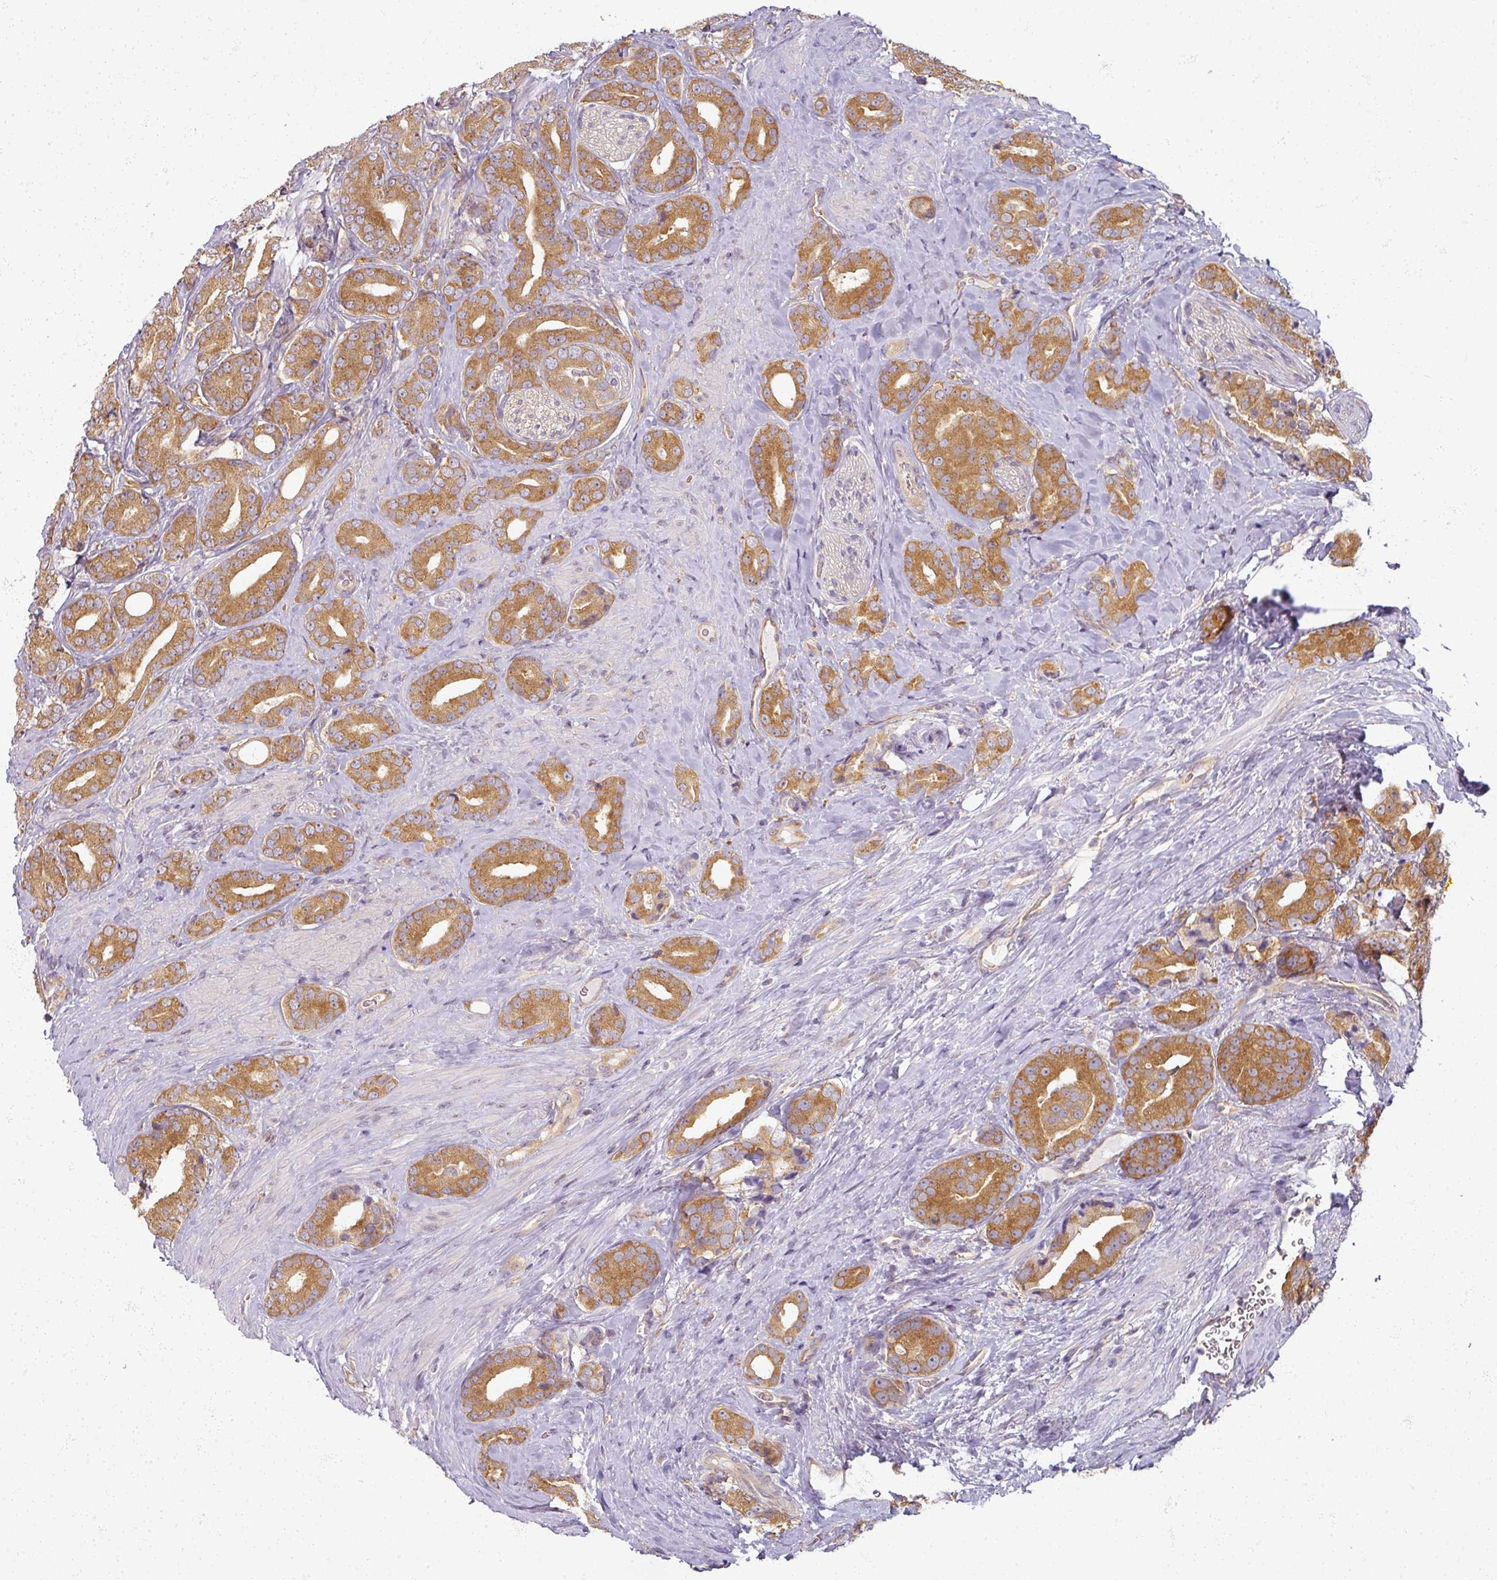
{"staining": {"intensity": "moderate", "quantity": ">75%", "location": "cytoplasmic/membranous"}, "tissue": "prostate cancer", "cell_type": "Tumor cells", "image_type": "cancer", "snomed": [{"axis": "morphology", "description": "Adenocarcinoma, High grade"}, {"axis": "topography", "description": "Prostate"}], "caption": "Immunohistochemistry (IHC) histopathology image of neoplastic tissue: human prostate cancer stained using IHC displays medium levels of moderate protein expression localized specifically in the cytoplasmic/membranous of tumor cells, appearing as a cytoplasmic/membranous brown color.", "gene": "AGPAT4", "patient": {"sex": "male", "age": 63}}